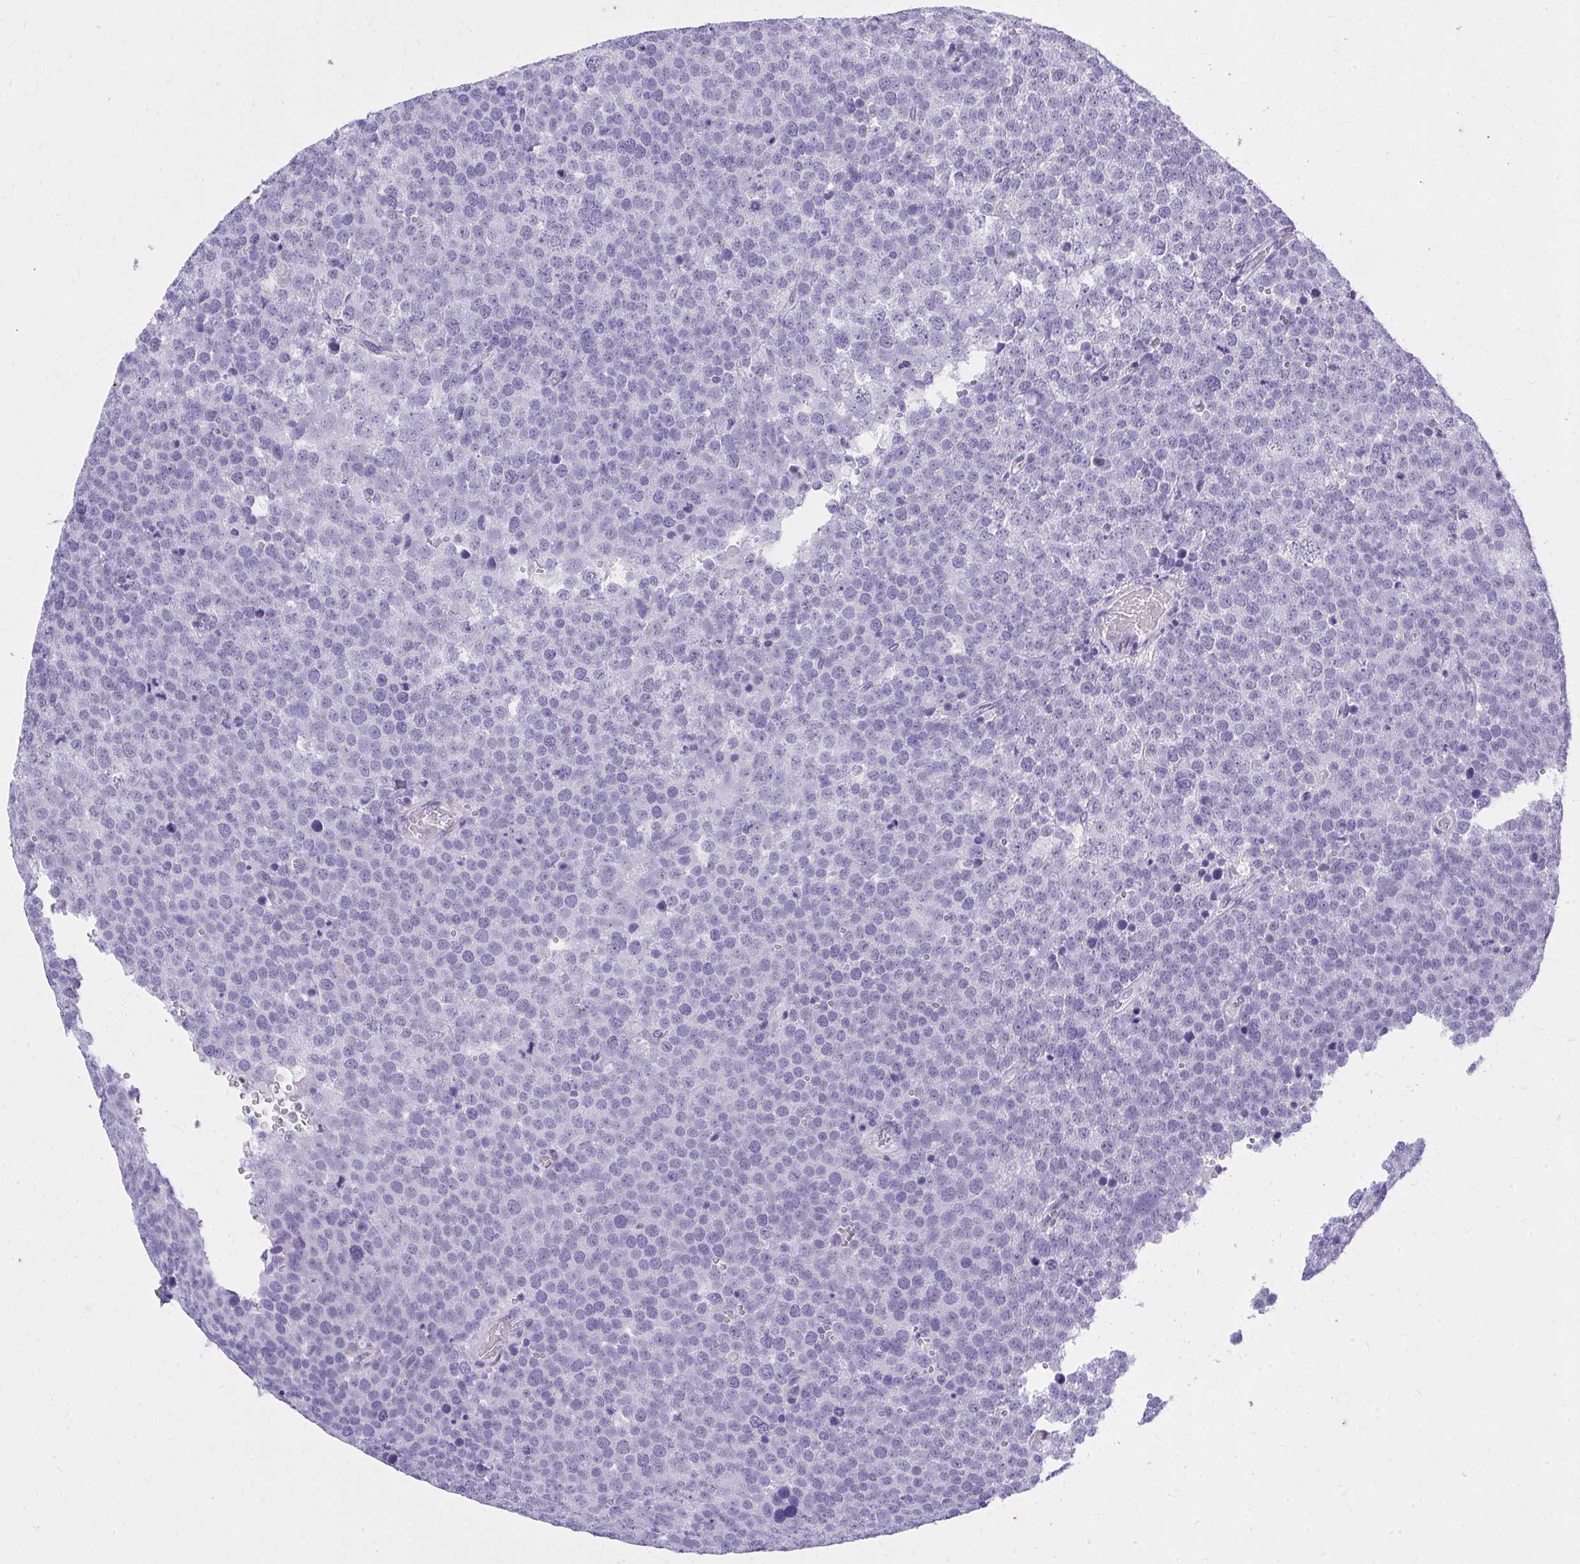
{"staining": {"intensity": "negative", "quantity": "none", "location": "none"}, "tissue": "testis cancer", "cell_type": "Tumor cells", "image_type": "cancer", "snomed": [{"axis": "morphology", "description": "Seminoma, NOS"}, {"axis": "topography", "description": "Testis"}], "caption": "A histopathology image of testis seminoma stained for a protein shows no brown staining in tumor cells. (DAB (3,3'-diaminobenzidine) immunohistochemistry with hematoxylin counter stain).", "gene": "KLK1", "patient": {"sex": "male", "age": 71}}